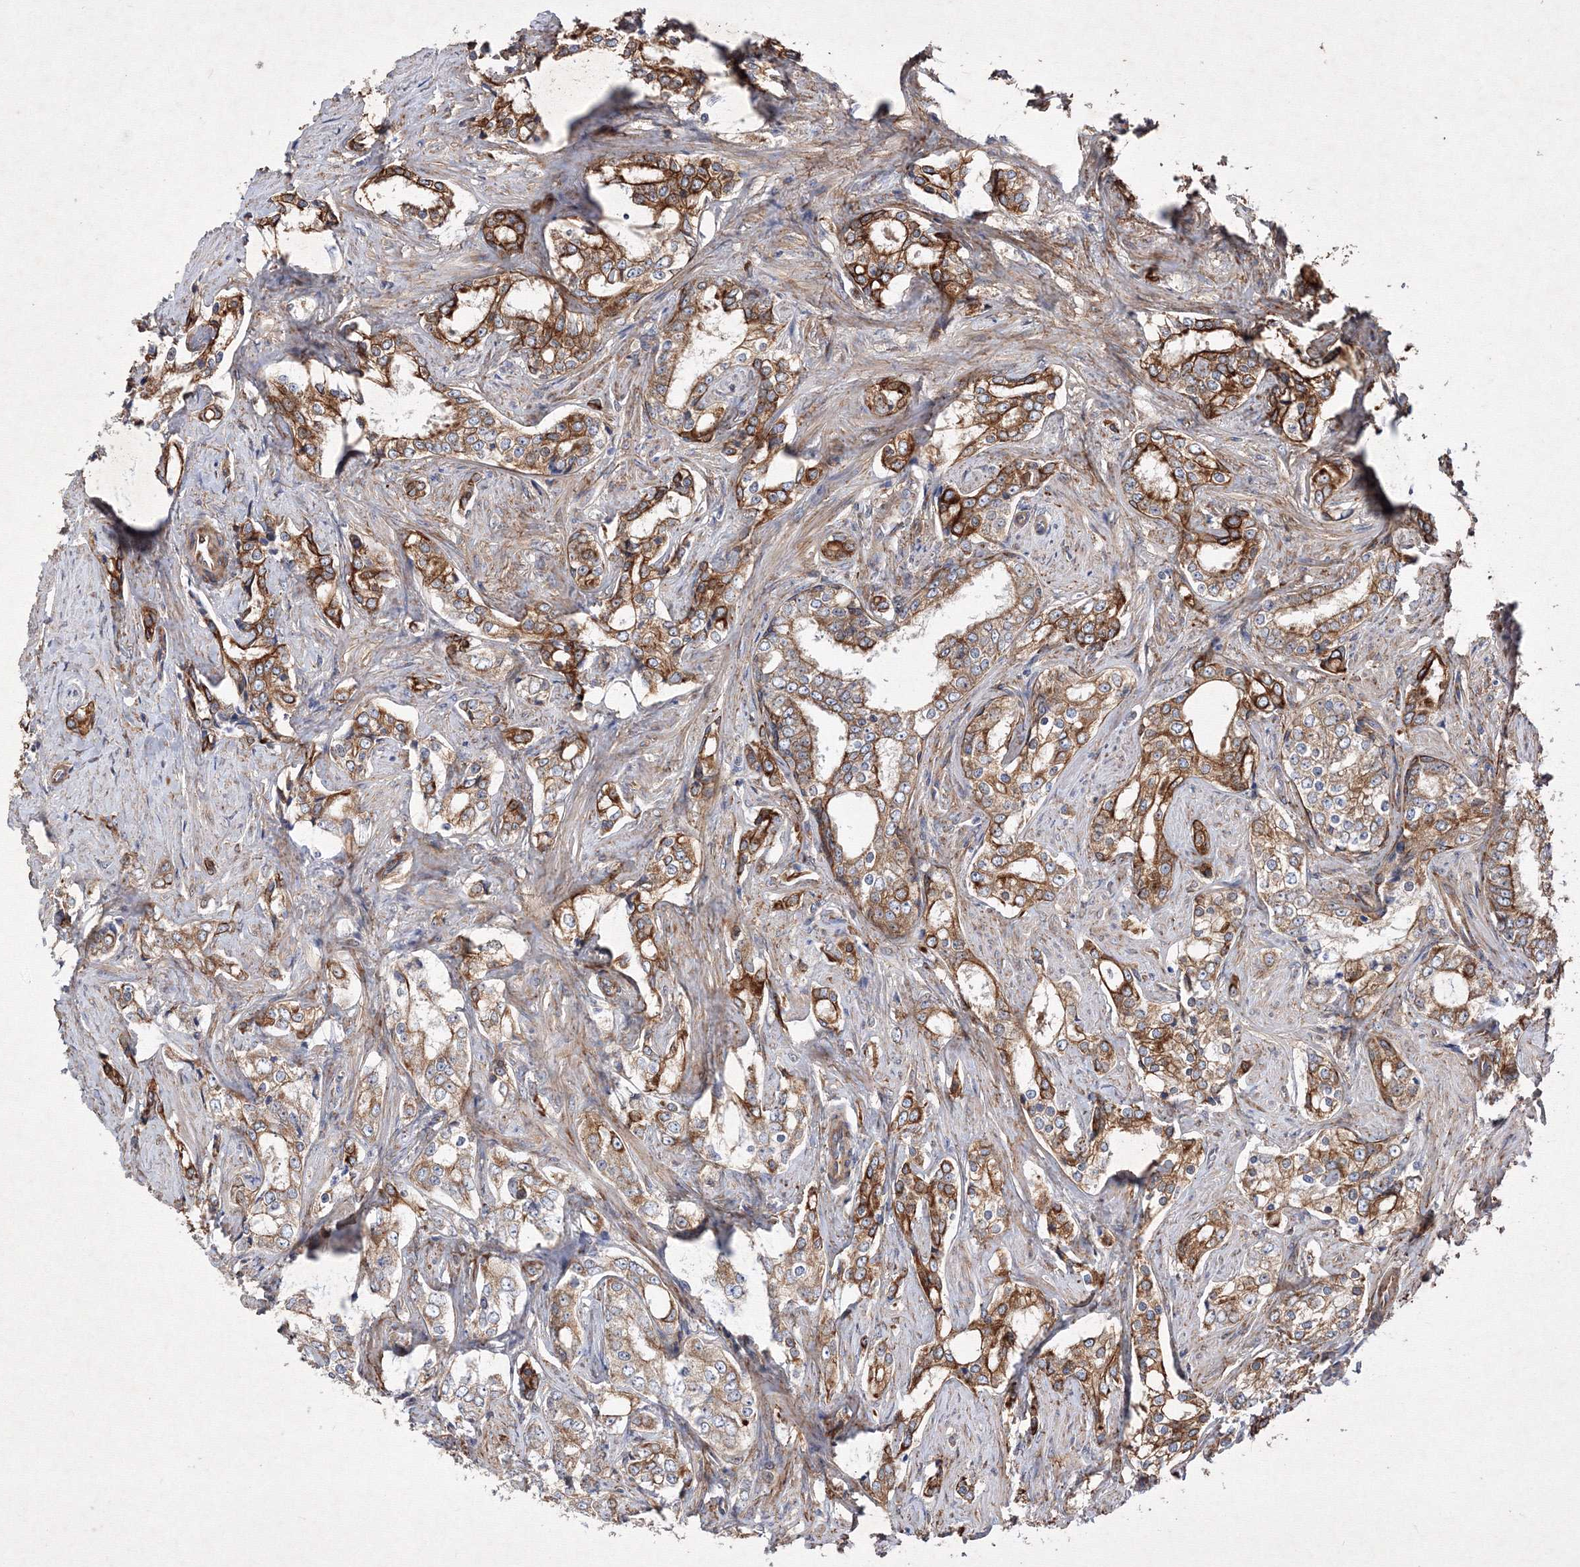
{"staining": {"intensity": "moderate", "quantity": ">75%", "location": "cytoplasmic/membranous"}, "tissue": "prostate cancer", "cell_type": "Tumor cells", "image_type": "cancer", "snomed": [{"axis": "morphology", "description": "Adenocarcinoma, High grade"}, {"axis": "topography", "description": "Prostate"}], "caption": "High-grade adenocarcinoma (prostate) stained with a brown dye displays moderate cytoplasmic/membranous positive staining in approximately >75% of tumor cells.", "gene": "SNX18", "patient": {"sex": "male", "age": 66}}